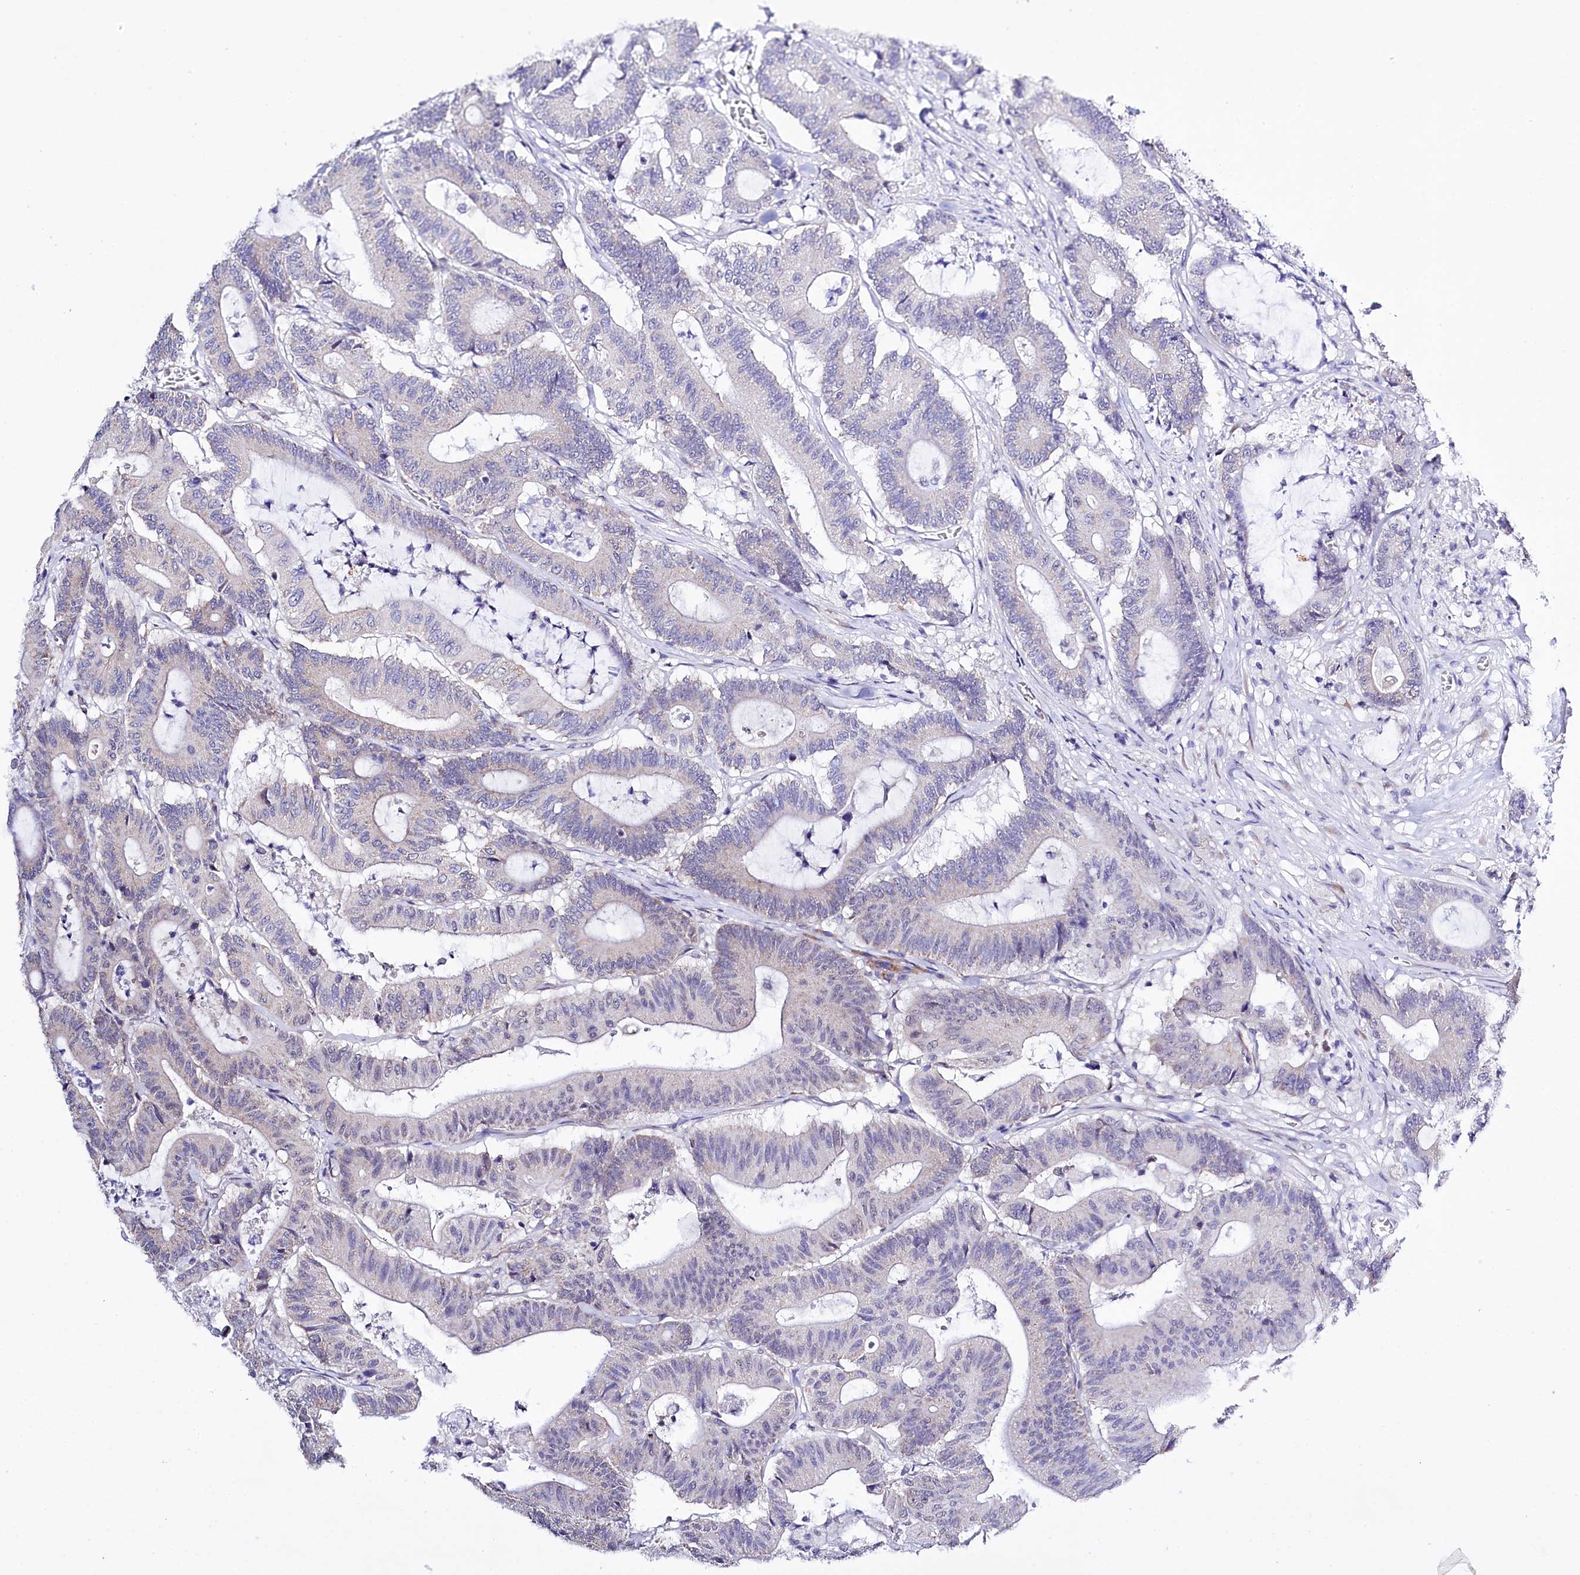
{"staining": {"intensity": "negative", "quantity": "none", "location": "none"}, "tissue": "colorectal cancer", "cell_type": "Tumor cells", "image_type": "cancer", "snomed": [{"axis": "morphology", "description": "Adenocarcinoma, NOS"}, {"axis": "topography", "description": "Colon"}], "caption": "Colorectal cancer (adenocarcinoma) was stained to show a protein in brown. There is no significant expression in tumor cells. (DAB immunohistochemistry, high magnification).", "gene": "SPATS2", "patient": {"sex": "female", "age": 84}}